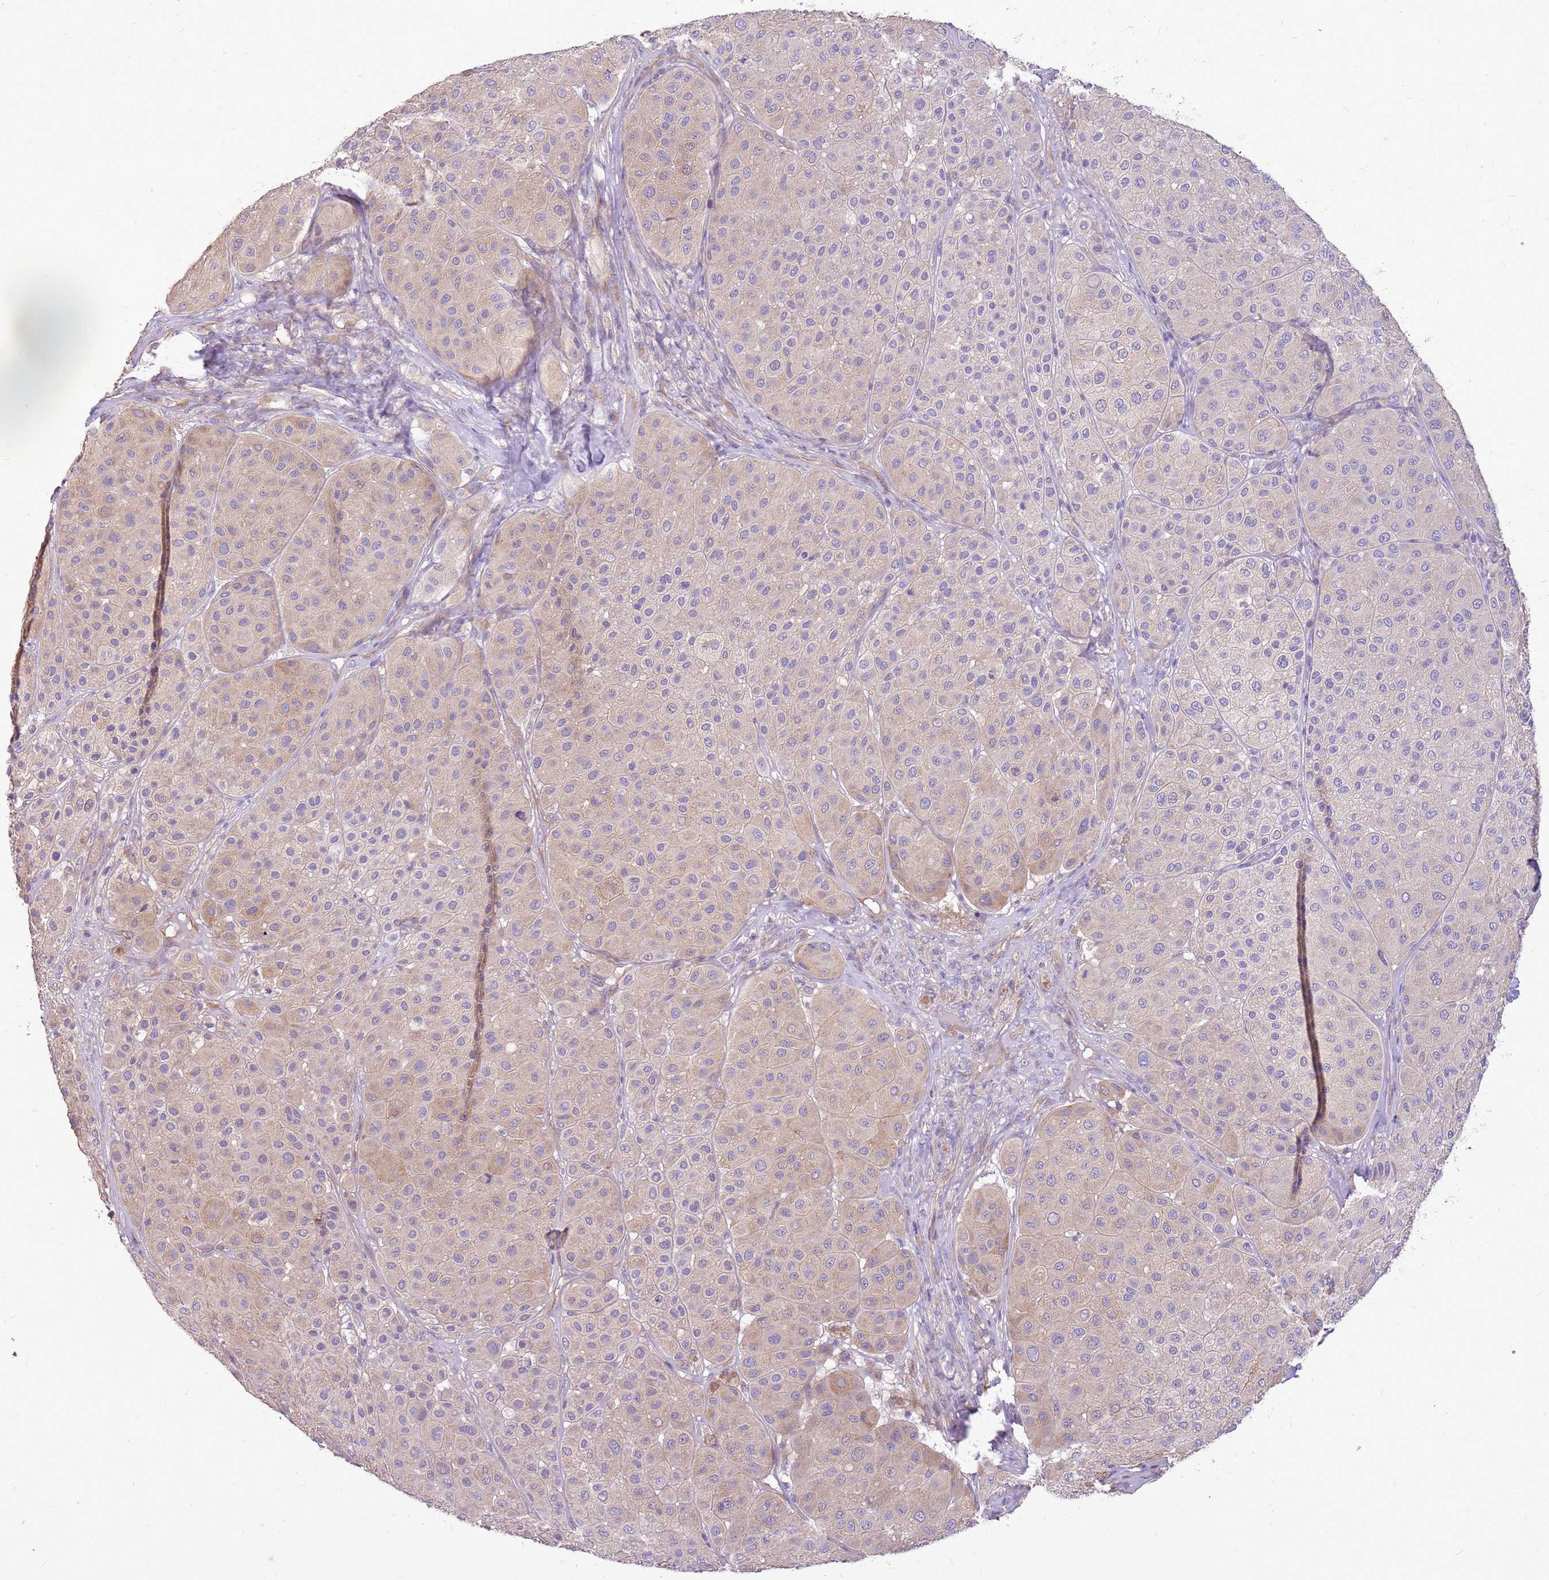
{"staining": {"intensity": "weak", "quantity": "25%-75%", "location": "cytoplasmic/membranous"}, "tissue": "melanoma", "cell_type": "Tumor cells", "image_type": "cancer", "snomed": [{"axis": "morphology", "description": "Malignant melanoma, Metastatic site"}, {"axis": "topography", "description": "Smooth muscle"}], "caption": "This is an image of immunohistochemistry (IHC) staining of malignant melanoma (metastatic site), which shows weak expression in the cytoplasmic/membranous of tumor cells.", "gene": "WASHC4", "patient": {"sex": "male", "age": 41}}